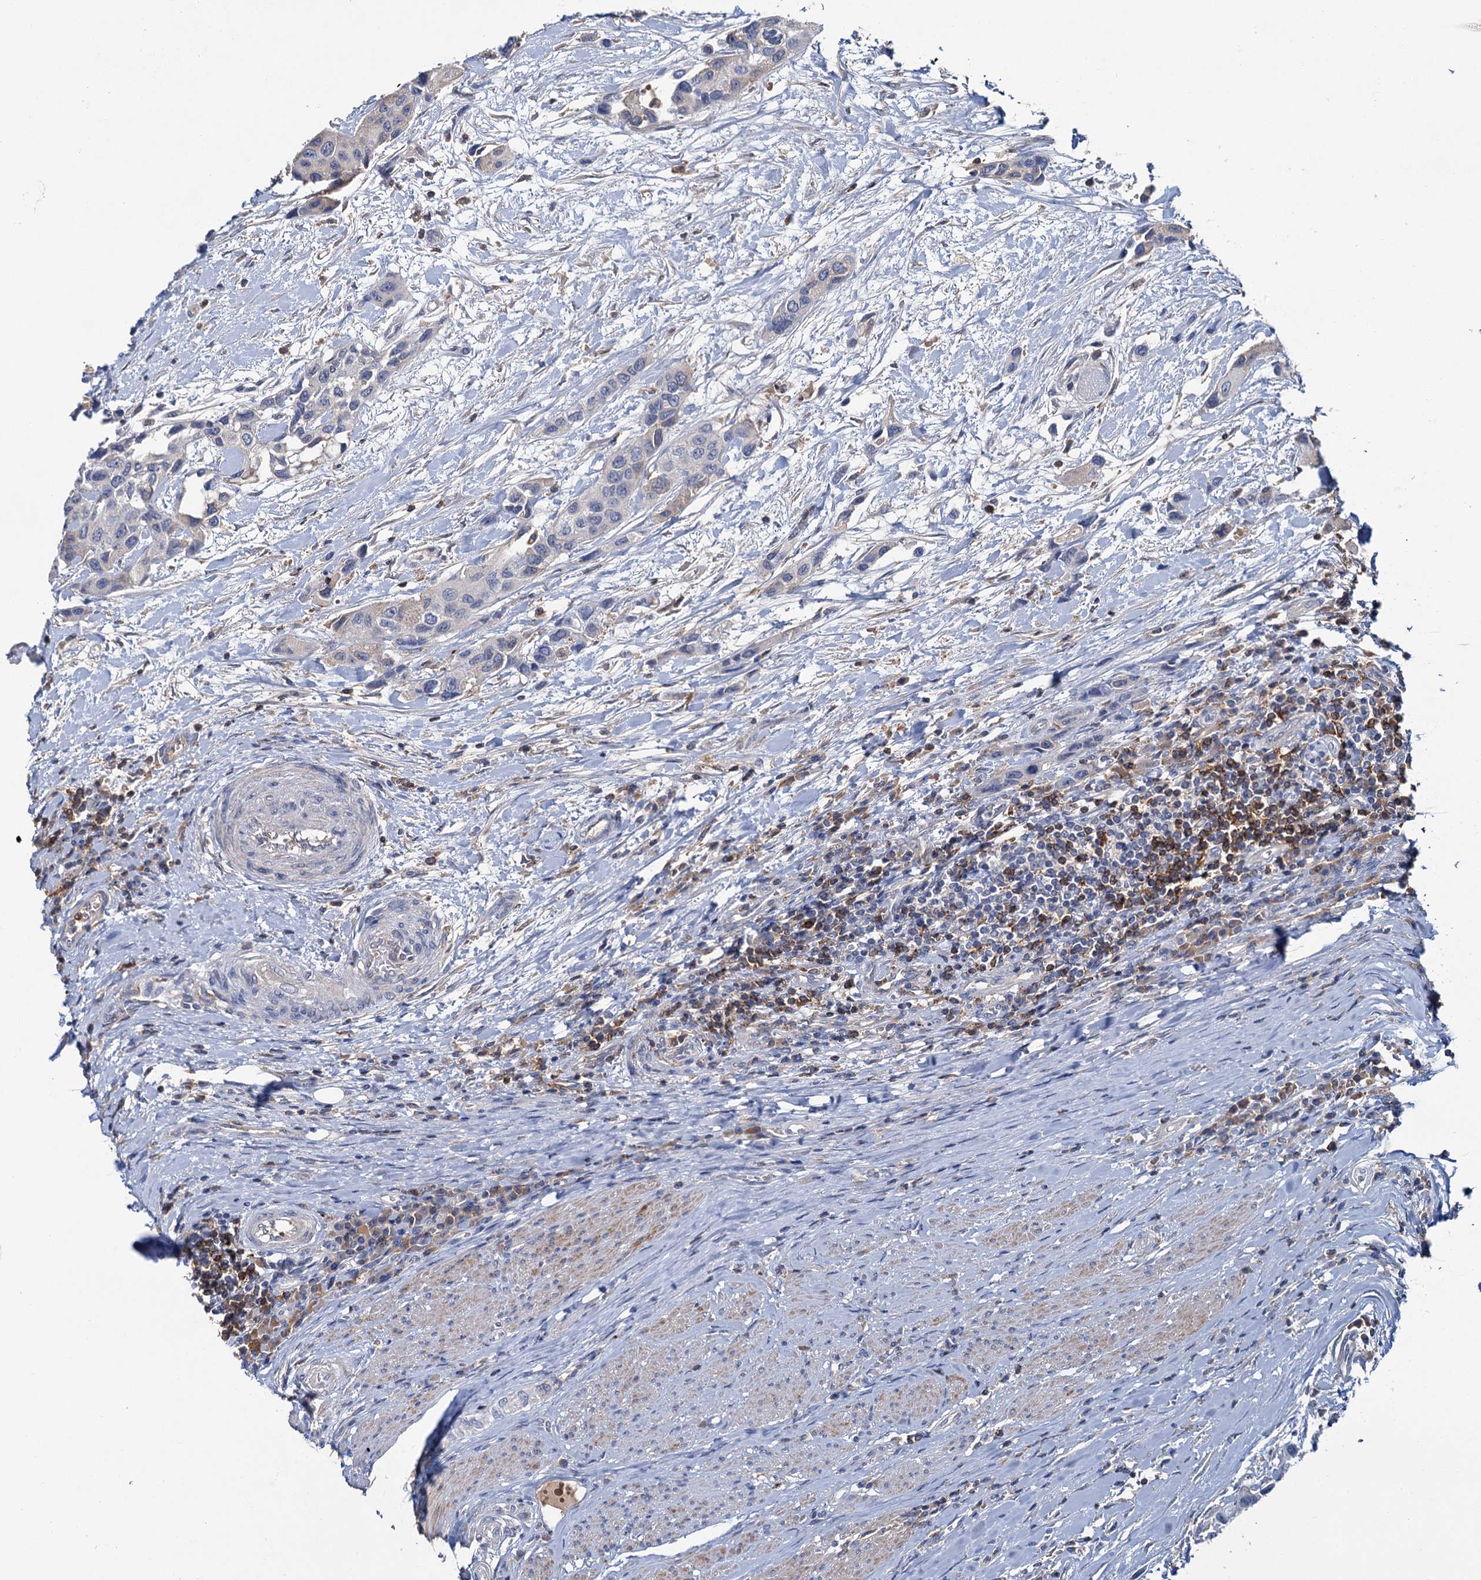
{"staining": {"intensity": "negative", "quantity": "none", "location": "none"}, "tissue": "urothelial cancer", "cell_type": "Tumor cells", "image_type": "cancer", "snomed": [{"axis": "morphology", "description": "Normal tissue, NOS"}, {"axis": "morphology", "description": "Urothelial carcinoma, High grade"}, {"axis": "topography", "description": "Vascular tissue"}, {"axis": "topography", "description": "Urinary bladder"}], "caption": "A histopathology image of human high-grade urothelial carcinoma is negative for staining in tumor cells.", "gene": "FGFR2", "patient": {"sex": "female", "age": 56}}